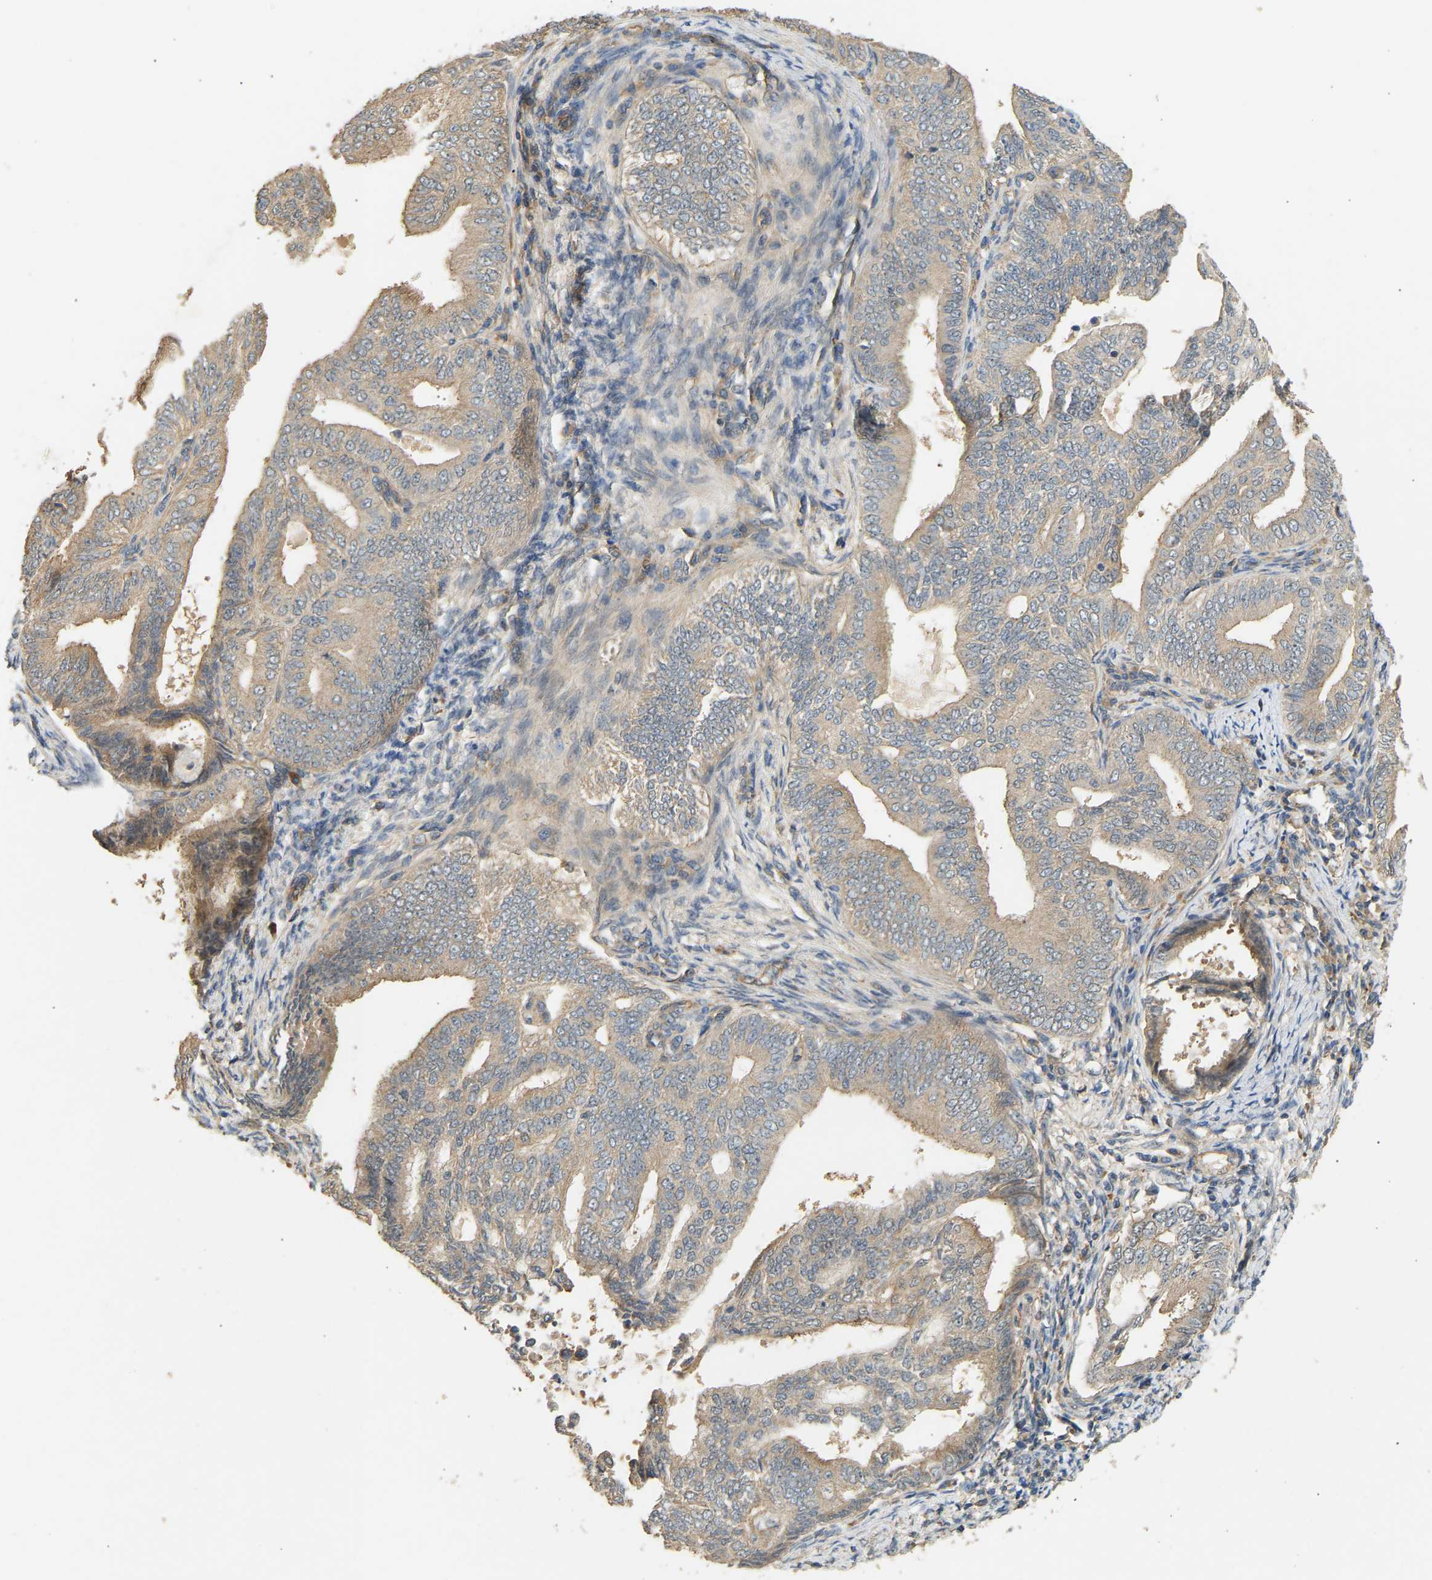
{"staining": {"intensity": "weak", "quantity": "25%-75%", "location": "cytoplasmic/membranous"}, "tissue": "endometrial cancer", "cell_type": "Tumor cells", "image_type": "cancer", "snomed": [{"axis": "morphology", "description": "Adenocarcinoma, NOS"}, {"axis": "topography", "description": "Endometrium"}], "caption": "Weak cytoplasmic/membranous expression for a protein is identified in about 25%-75% of tumor cells of adenocarcinoma (endometrial) using IHC.", "gene": "RGL1", "patient": {"sex": "female", "age": 58}}